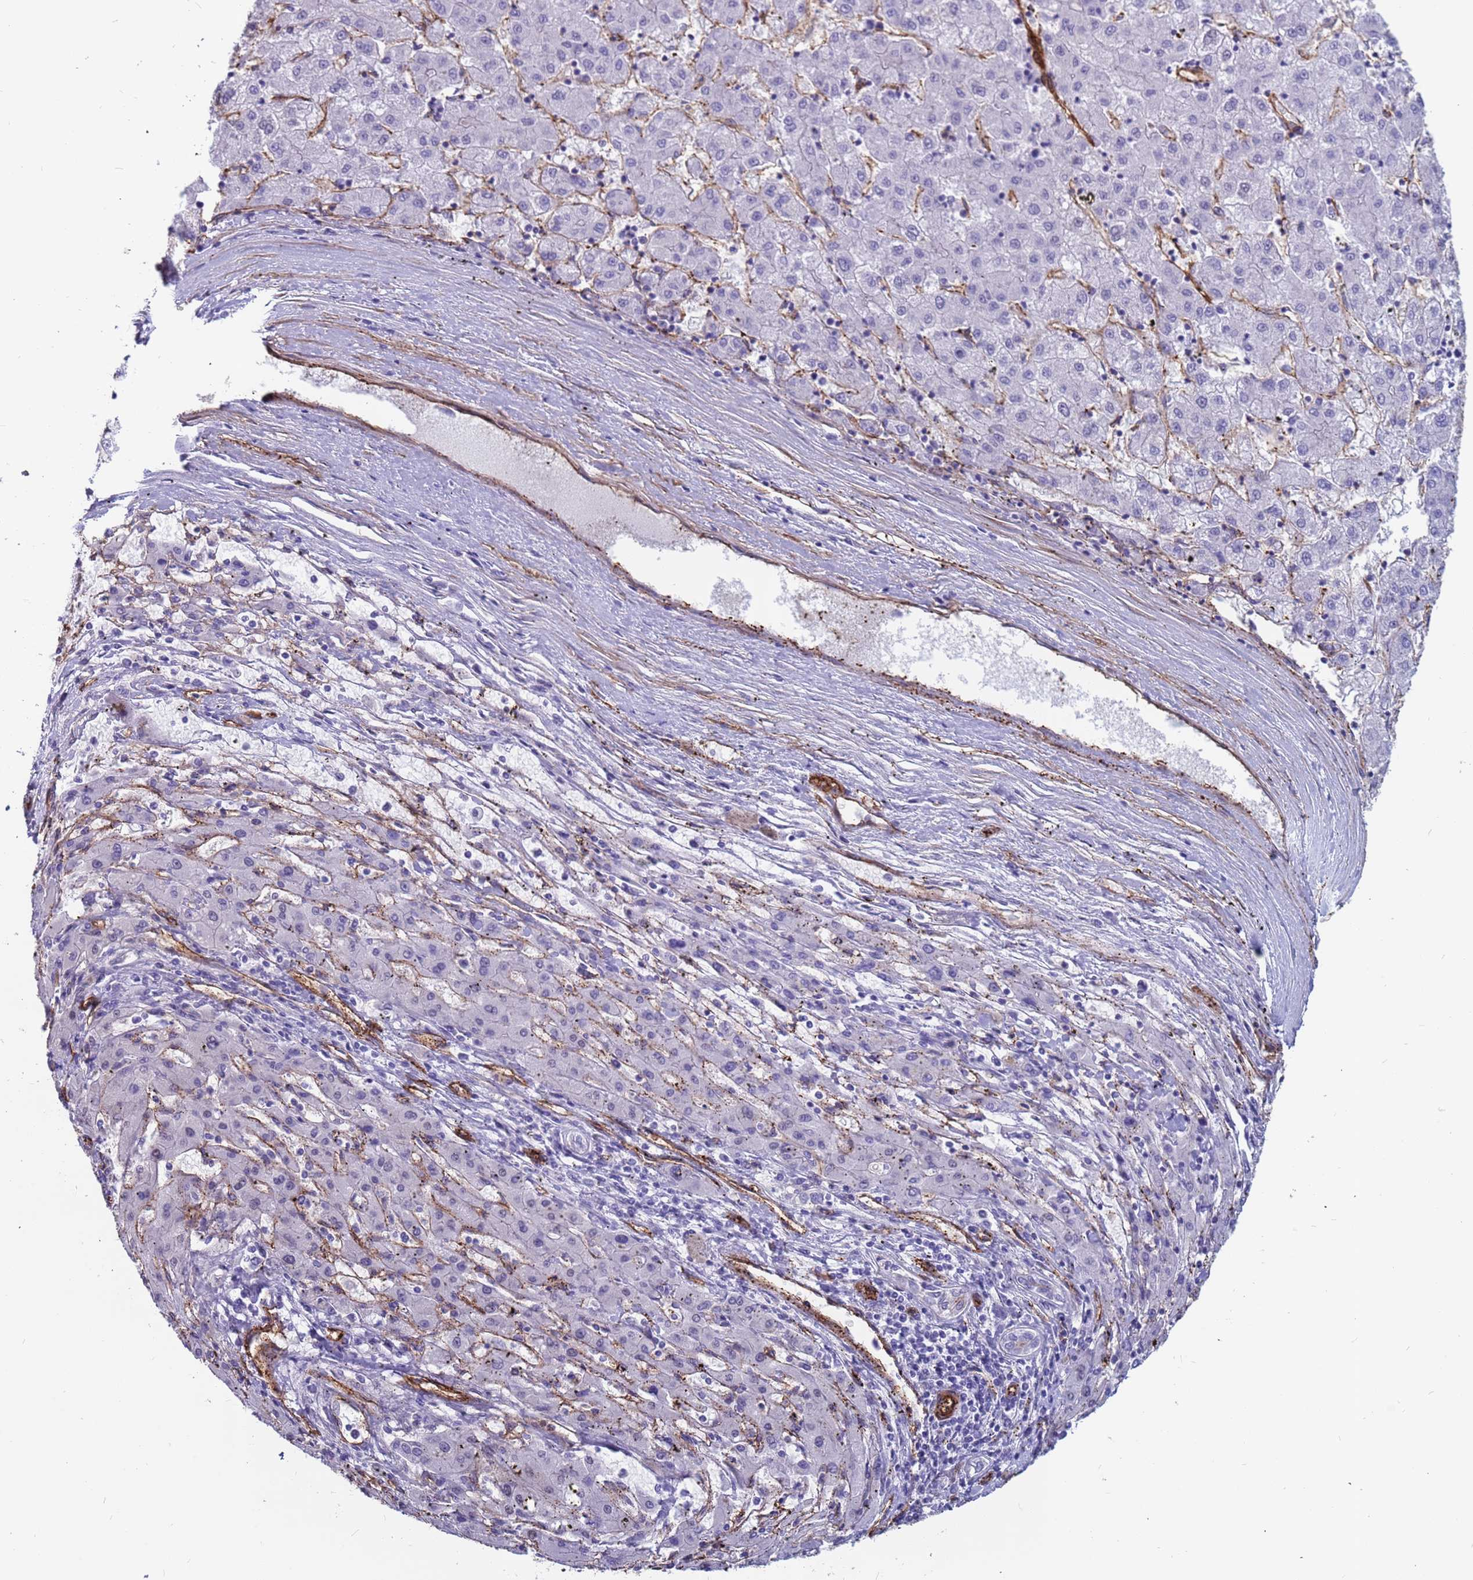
{"staining": {"intensity": "negative", "quantity": "none", "location": "none"}, "tissue": "liver cancer", "cell_type": "Tumor cells", "image_type": "cancer", "snomed": [{"axis": "morphology", "description": "Carcinoma, Hepatocellular, NOS"}, {"axis": "topography", "description": "Liver"}], "caption": "A photomicrograph of liver hepatocellular carcinoma stained for a protein exhibits no brown staining in tumor cells. (Stains: DAB immunohistochemistry with hematoxylin counter stain, Microscopy: brightfield microscopy at high magnification).", "gene": "EHD2", "patient": {"sex": "male", "age": 72}}